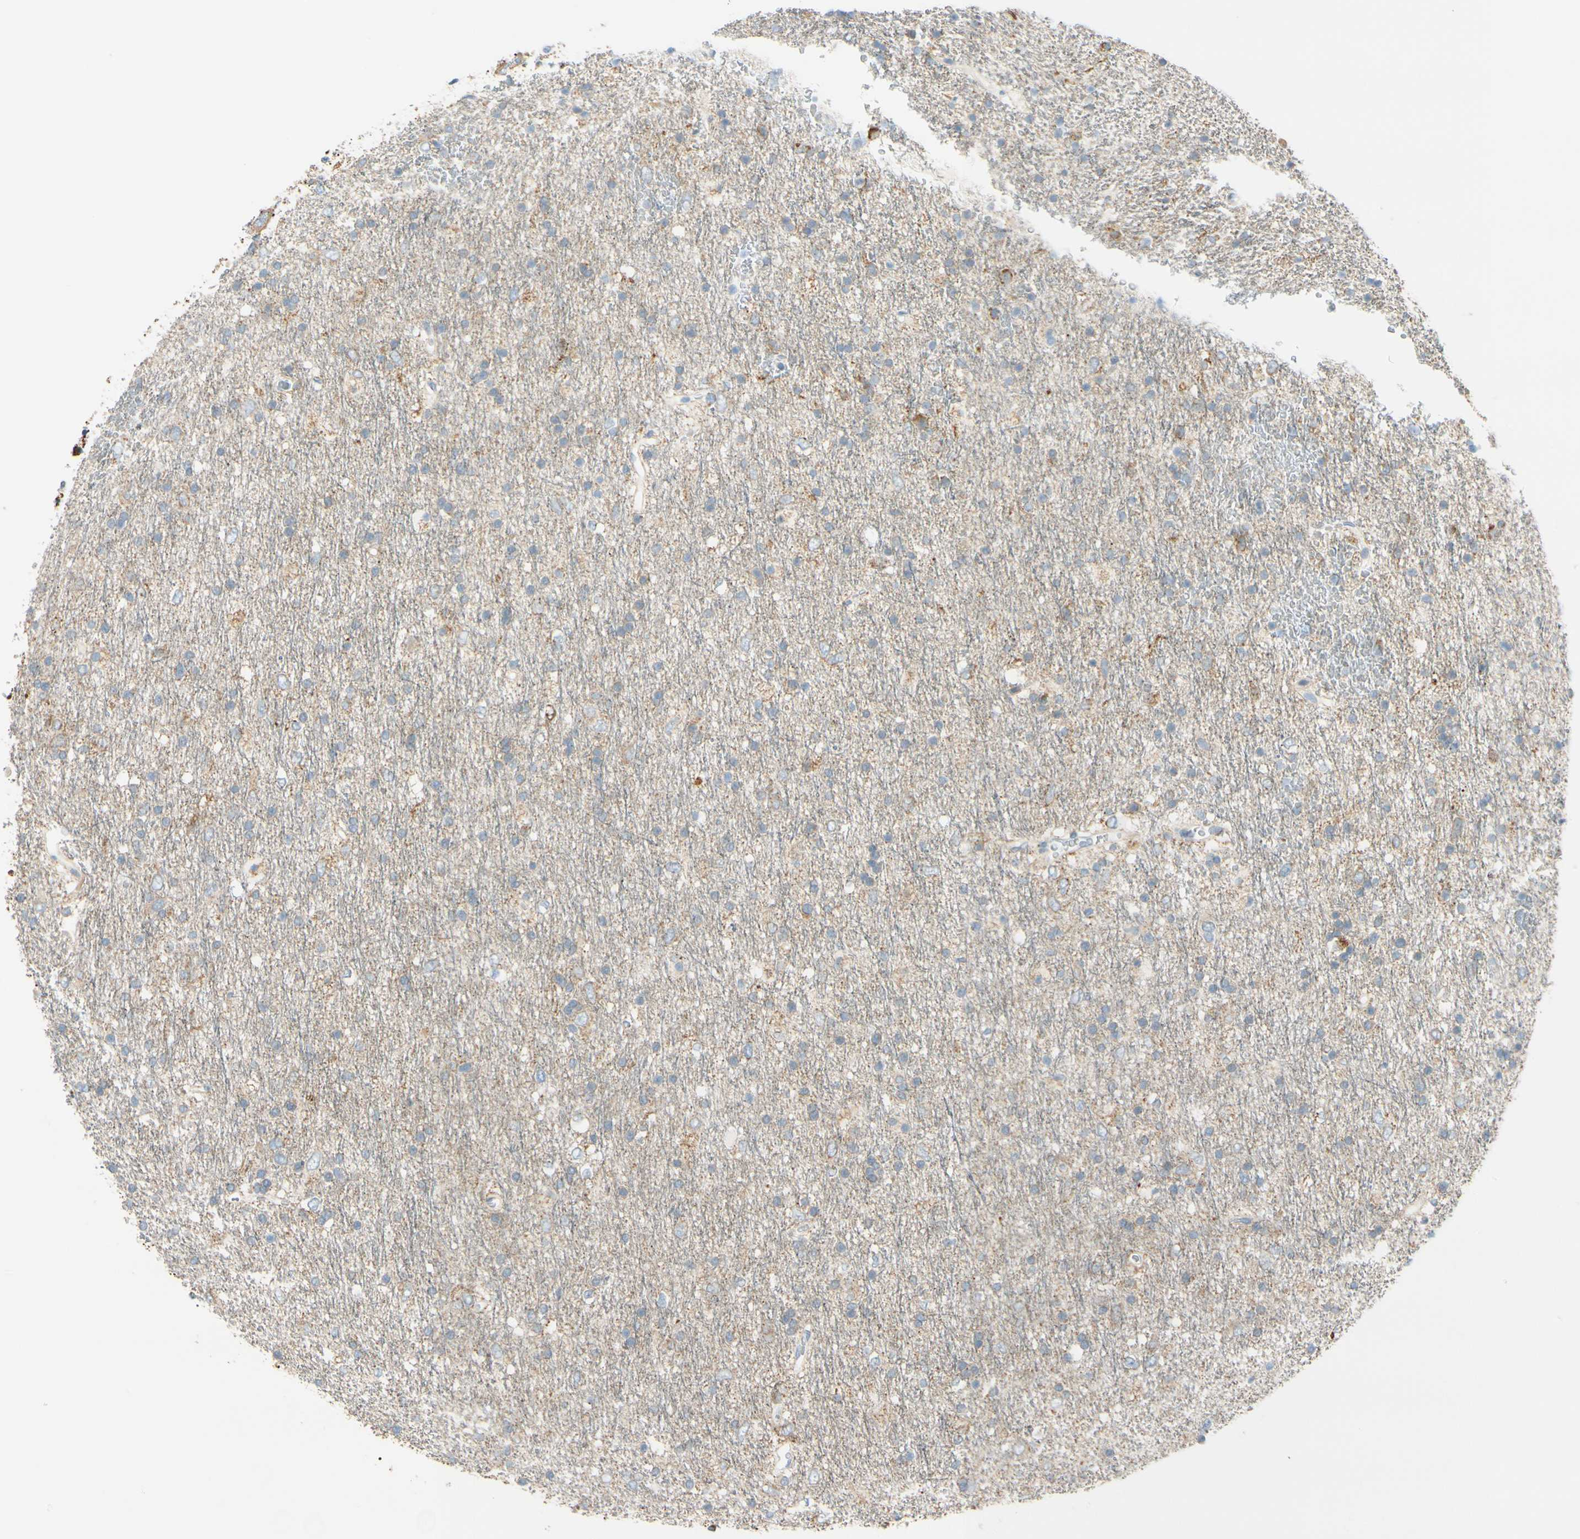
{"staining": {"intensity": "moderate", "quantity": "<25%", "location": "cytoplasmic/membranous"}, "tissue": "glioma", "cell_type": "Tumor cells", "image_type": "cancer", "snomed": [{"axis": "morphology", "description": "Glioma, malignant, Low grade"}, {"axis": "topography", "description": "Brain"}], "caption": "Human glioma stained for a protein (brown) displays moderate cytoplasmic/membranous positive expression in approximately <25% of tumor cells.", "gene": "GALNT5", "patient": {"sex": "male", "age": 77}}